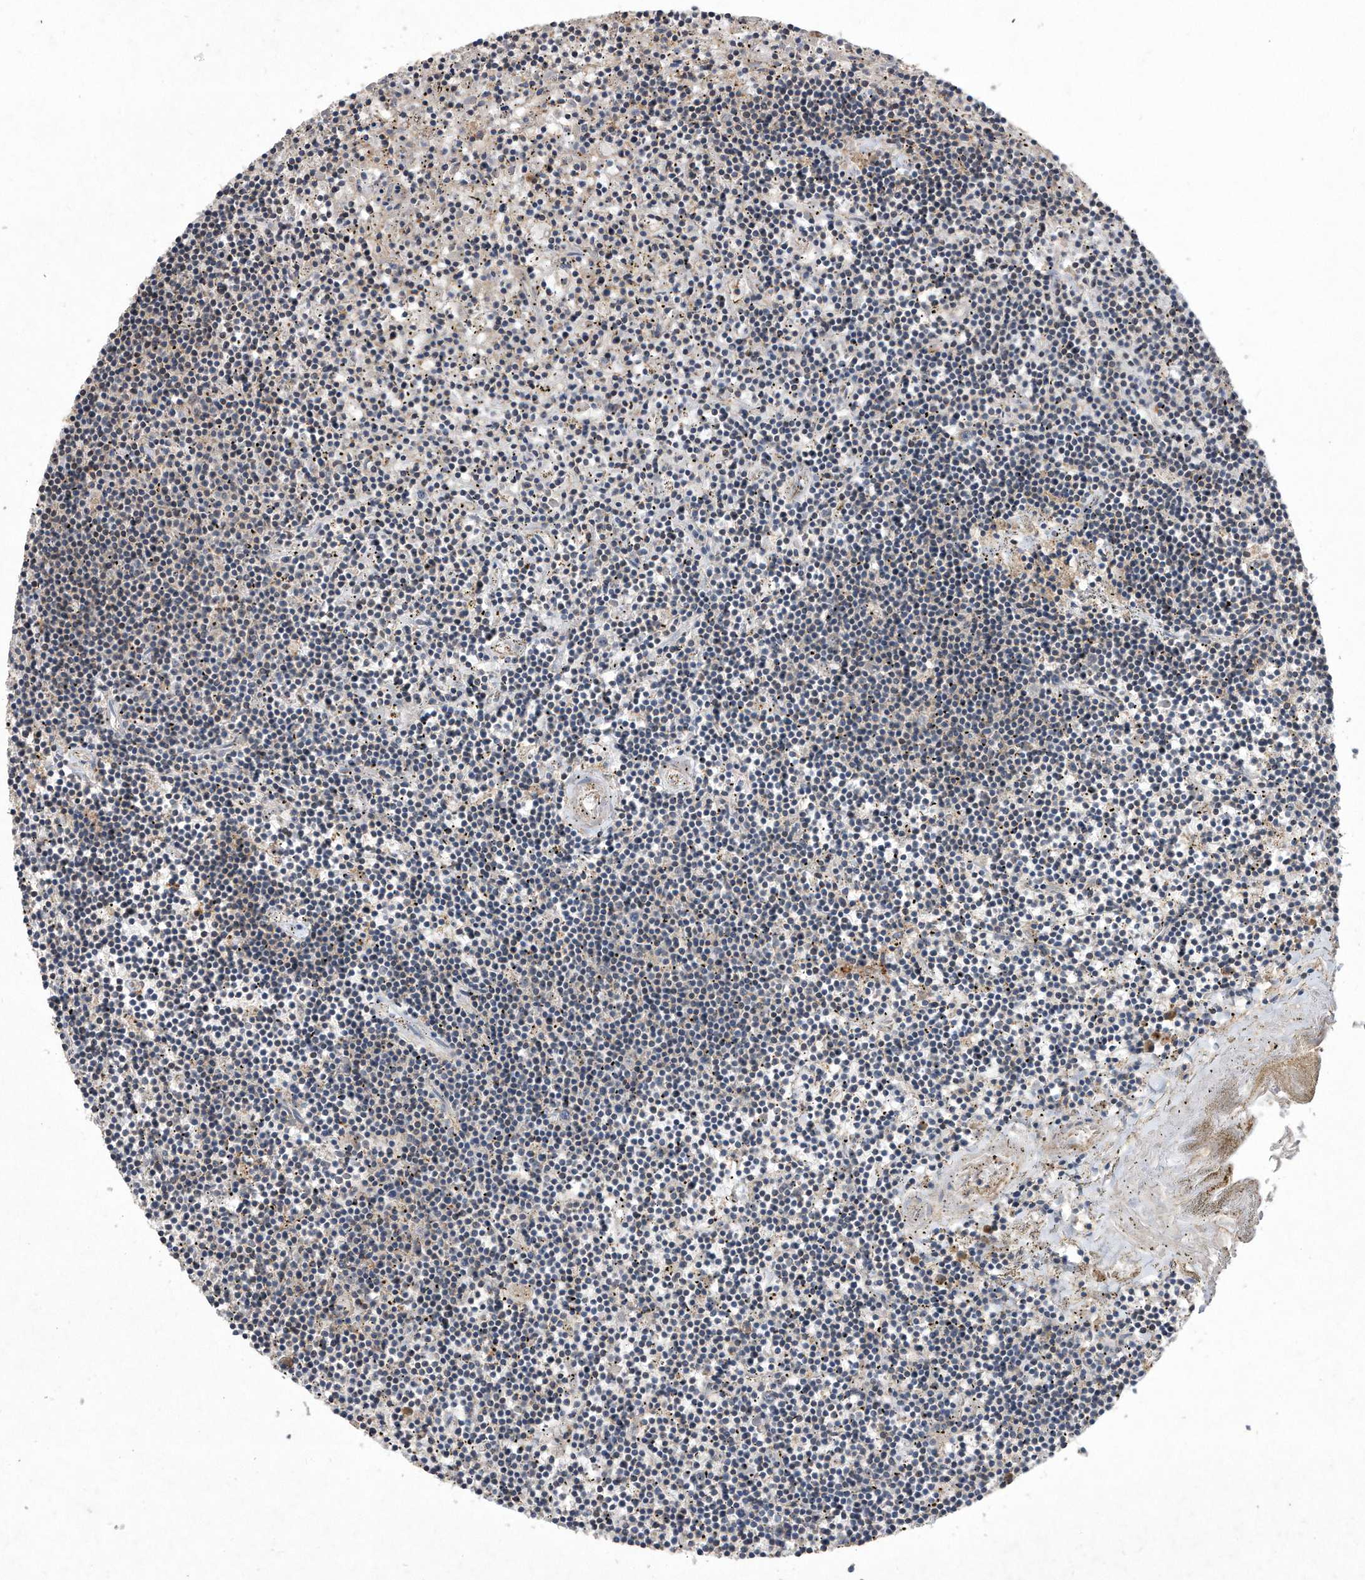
{"staining": {"intensity": "negative", "quantity": "none", "location": "none"}, "tissue": "lymphoma", "cell_type": "Tumor cells", "image_type": "cancer", "snomed": [{"axis": "morphology", "description": "Malignant lymphoma, non-Hodgkin's type, Low grade"}, {"axis": "topography", "description": "Spleen"}], "caption": "There is no significant positivity in tumor cells of low-grade malignant lymphoma, non-Hodgkin's type.", "gene": "PGBD2", "patient": {"sex": "male", "age": 76}}